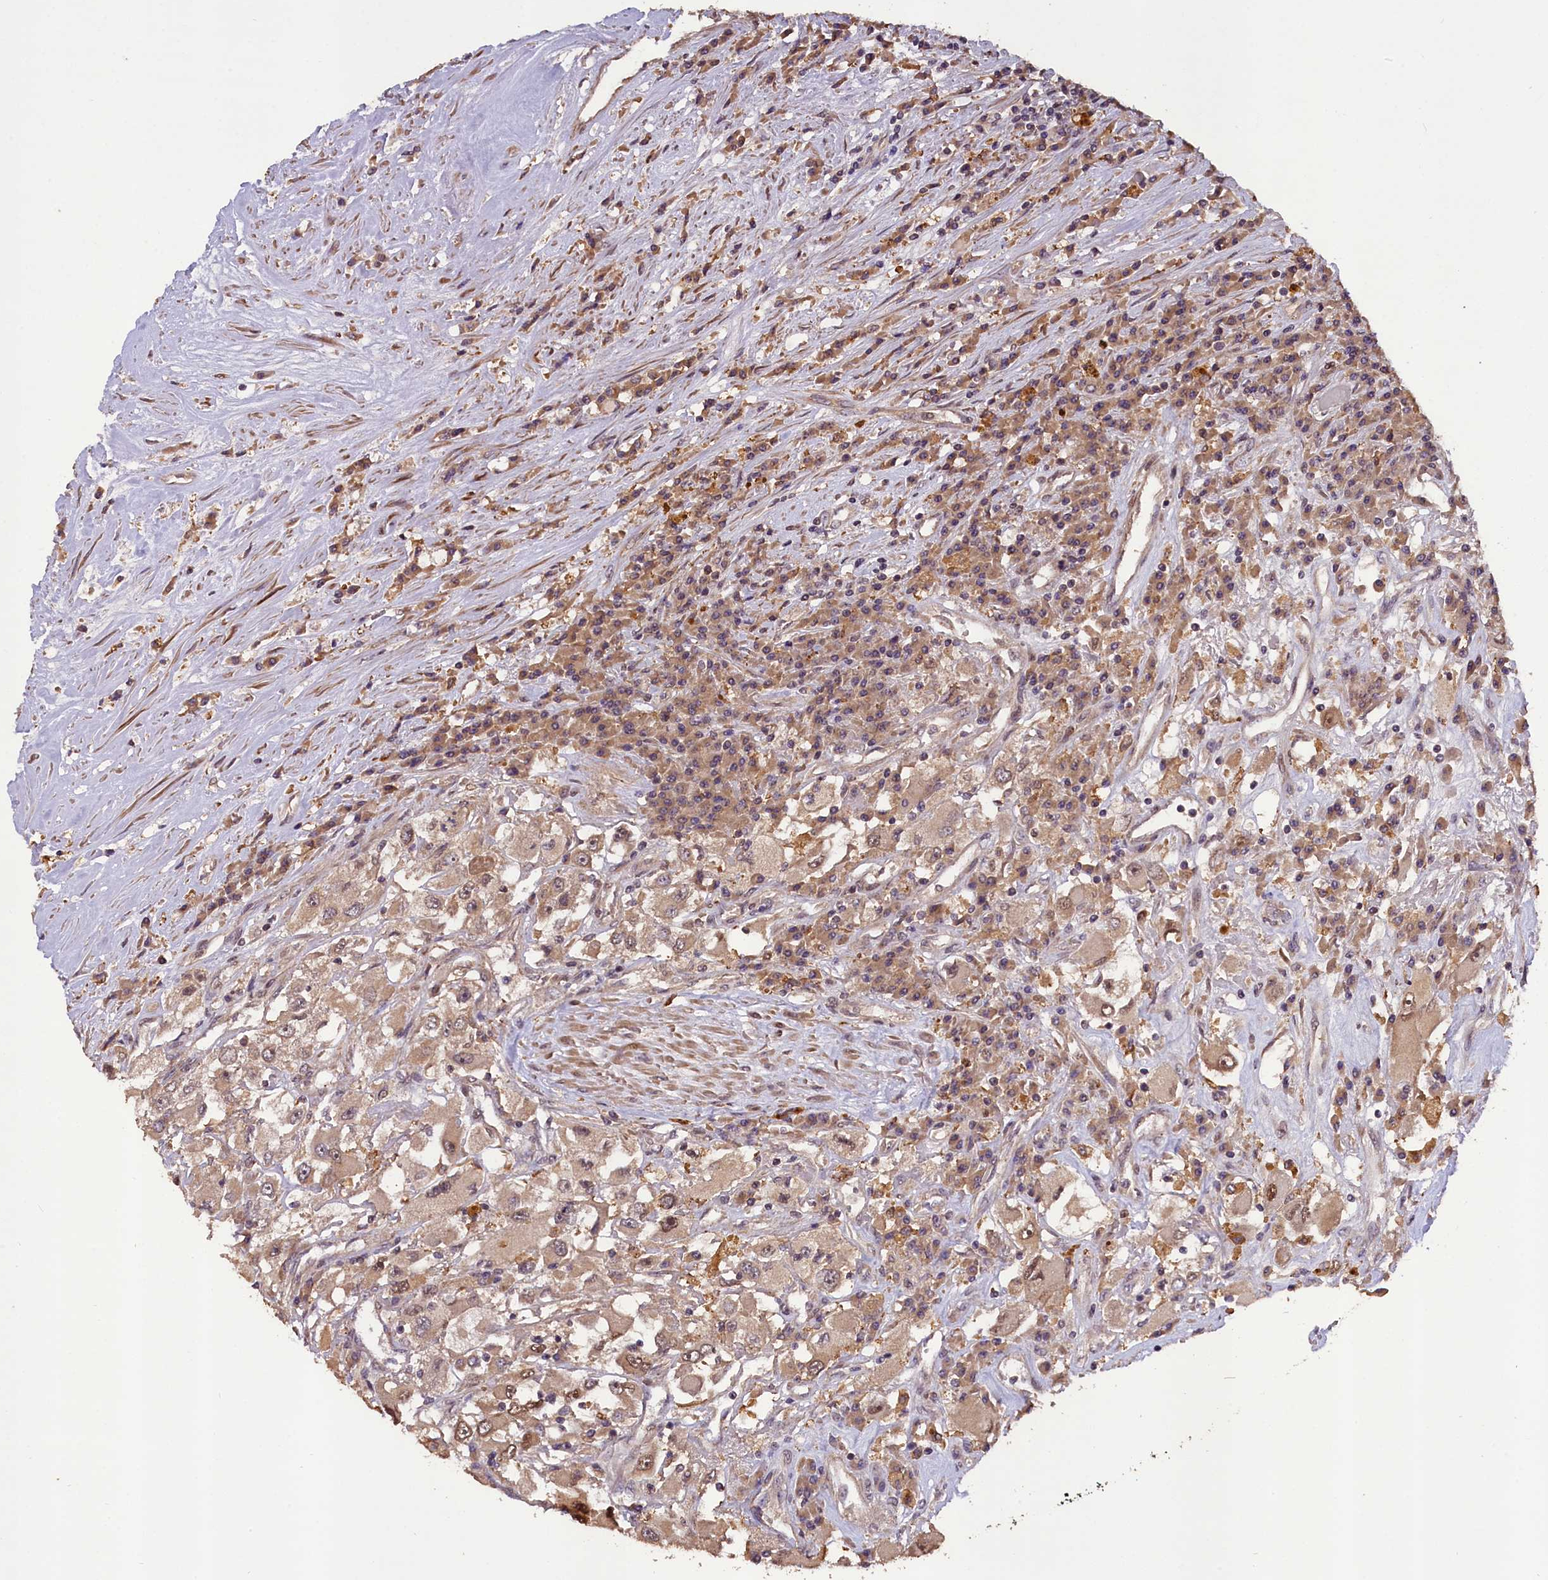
{"staining": {"intensity": "weak", "quantity": ">75%", "location": "cytoplasmic/membranous"}, "tissue": "renal cancer", "cell_type": "Tumor cells", "image_type": "cancer", "snomed": [{"axis": "morphology", "description": "Adenocarcinoma, NOS"}, {"axis": "topography", "description": "Kidney"}], "caption": "This image shows IHC staining of adenocarcinoma (renal), with low weak cytoplasmic/membranous staining in approximately >75% of tumor cells.", "gene": "DNAJB9", "patient": {"sex": "female", "age": 52}}